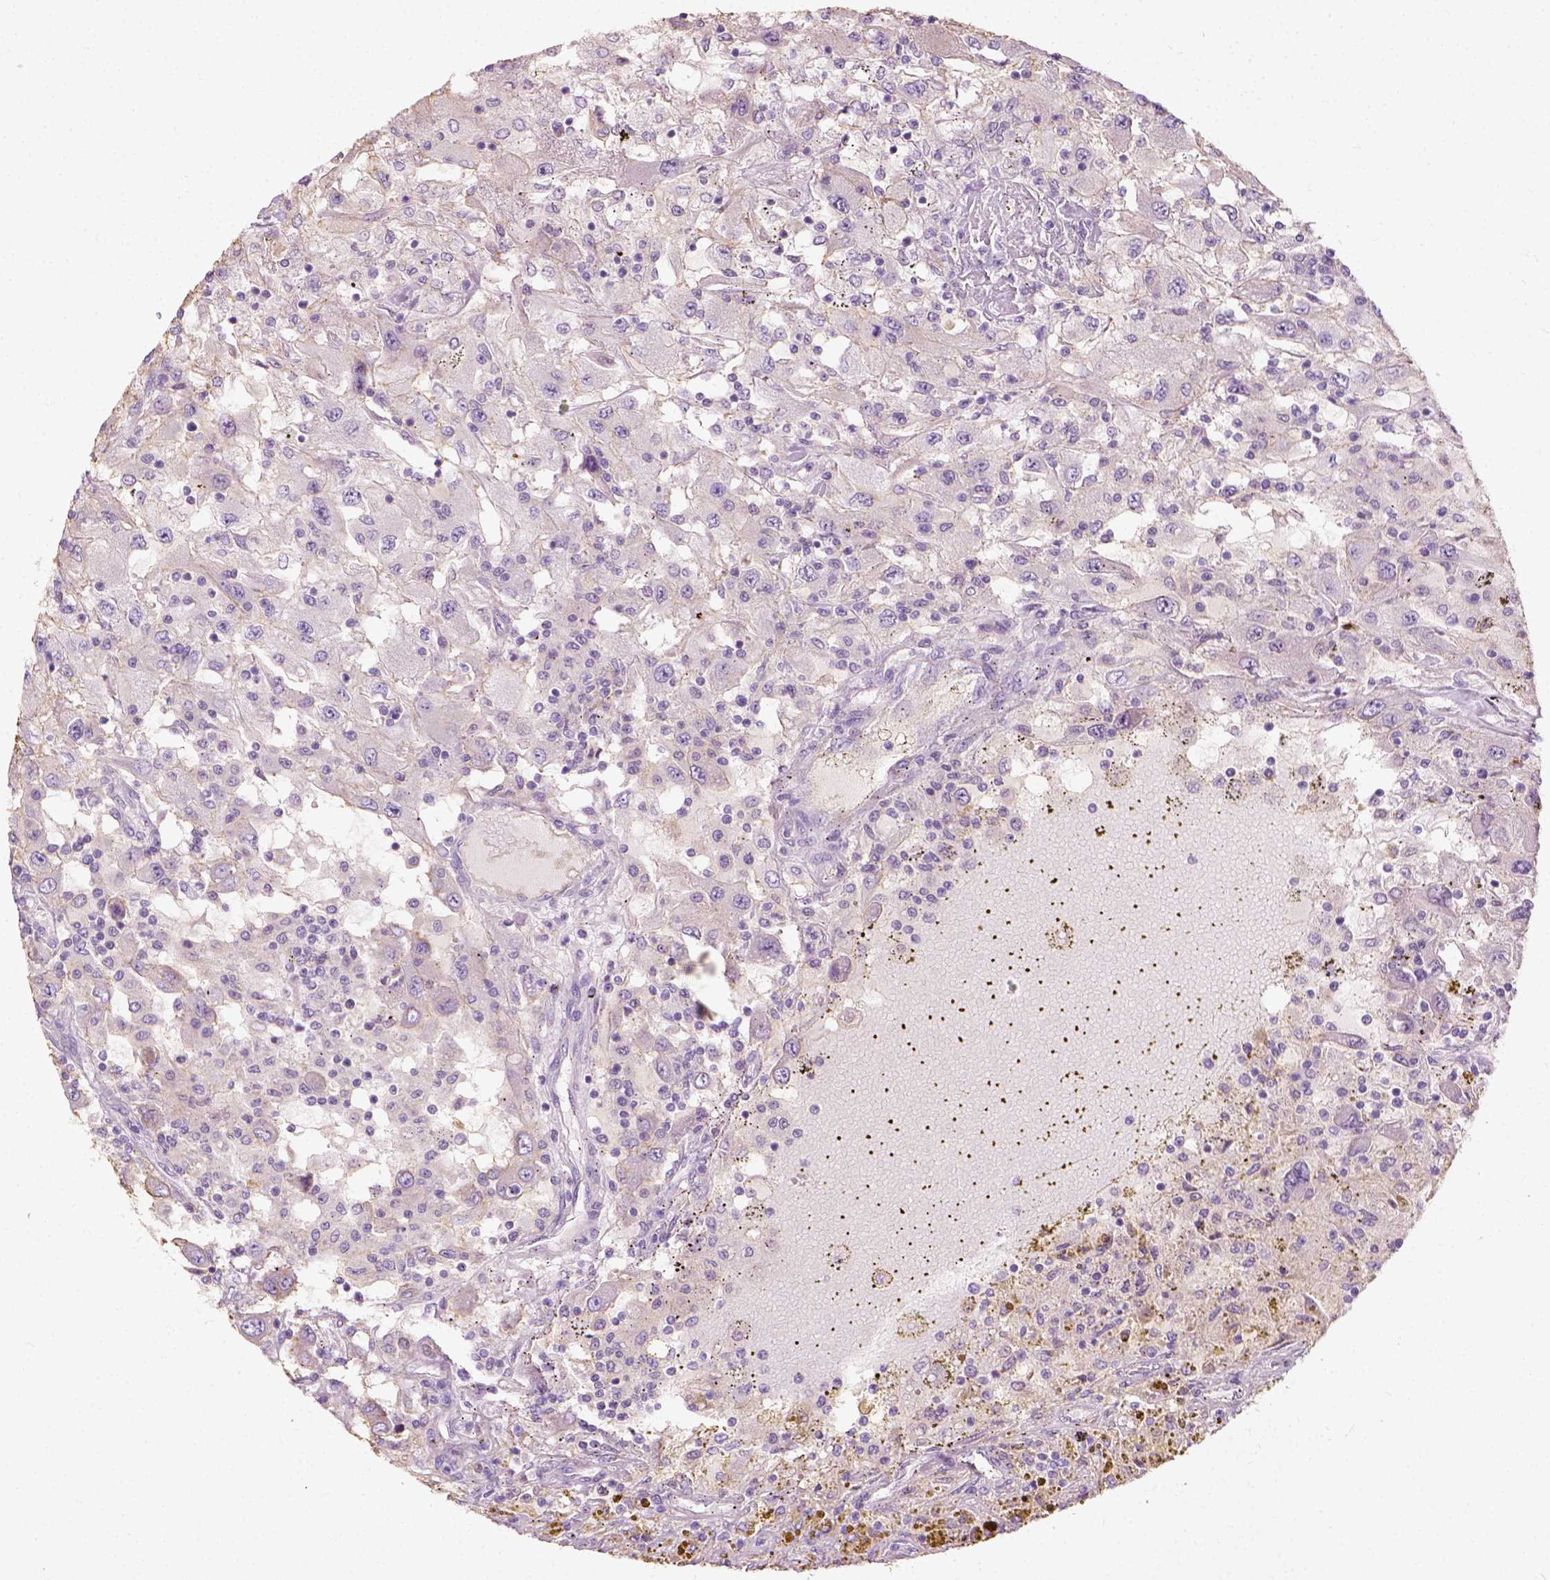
{"staining": {"intensity": "negative", "quantity": "none", "location": "none"}, "tissue": "renal cancer", "cell_type": "Tumor cells", "image_type": "cancer", "snomed": [{"axis": "morphology", "description": "Adenocarcinoma, NOS"}, {"axis": "topography", "description": "Kidney"}], "caption": "DAB (3,3'-diaminobenzidine) immunohistochemical staining of human renal adenocarcinoma exhibits no significant staining in tumor cells.", "gene": "DHCR24", "patient": {"sex": "female", "age": 67}}